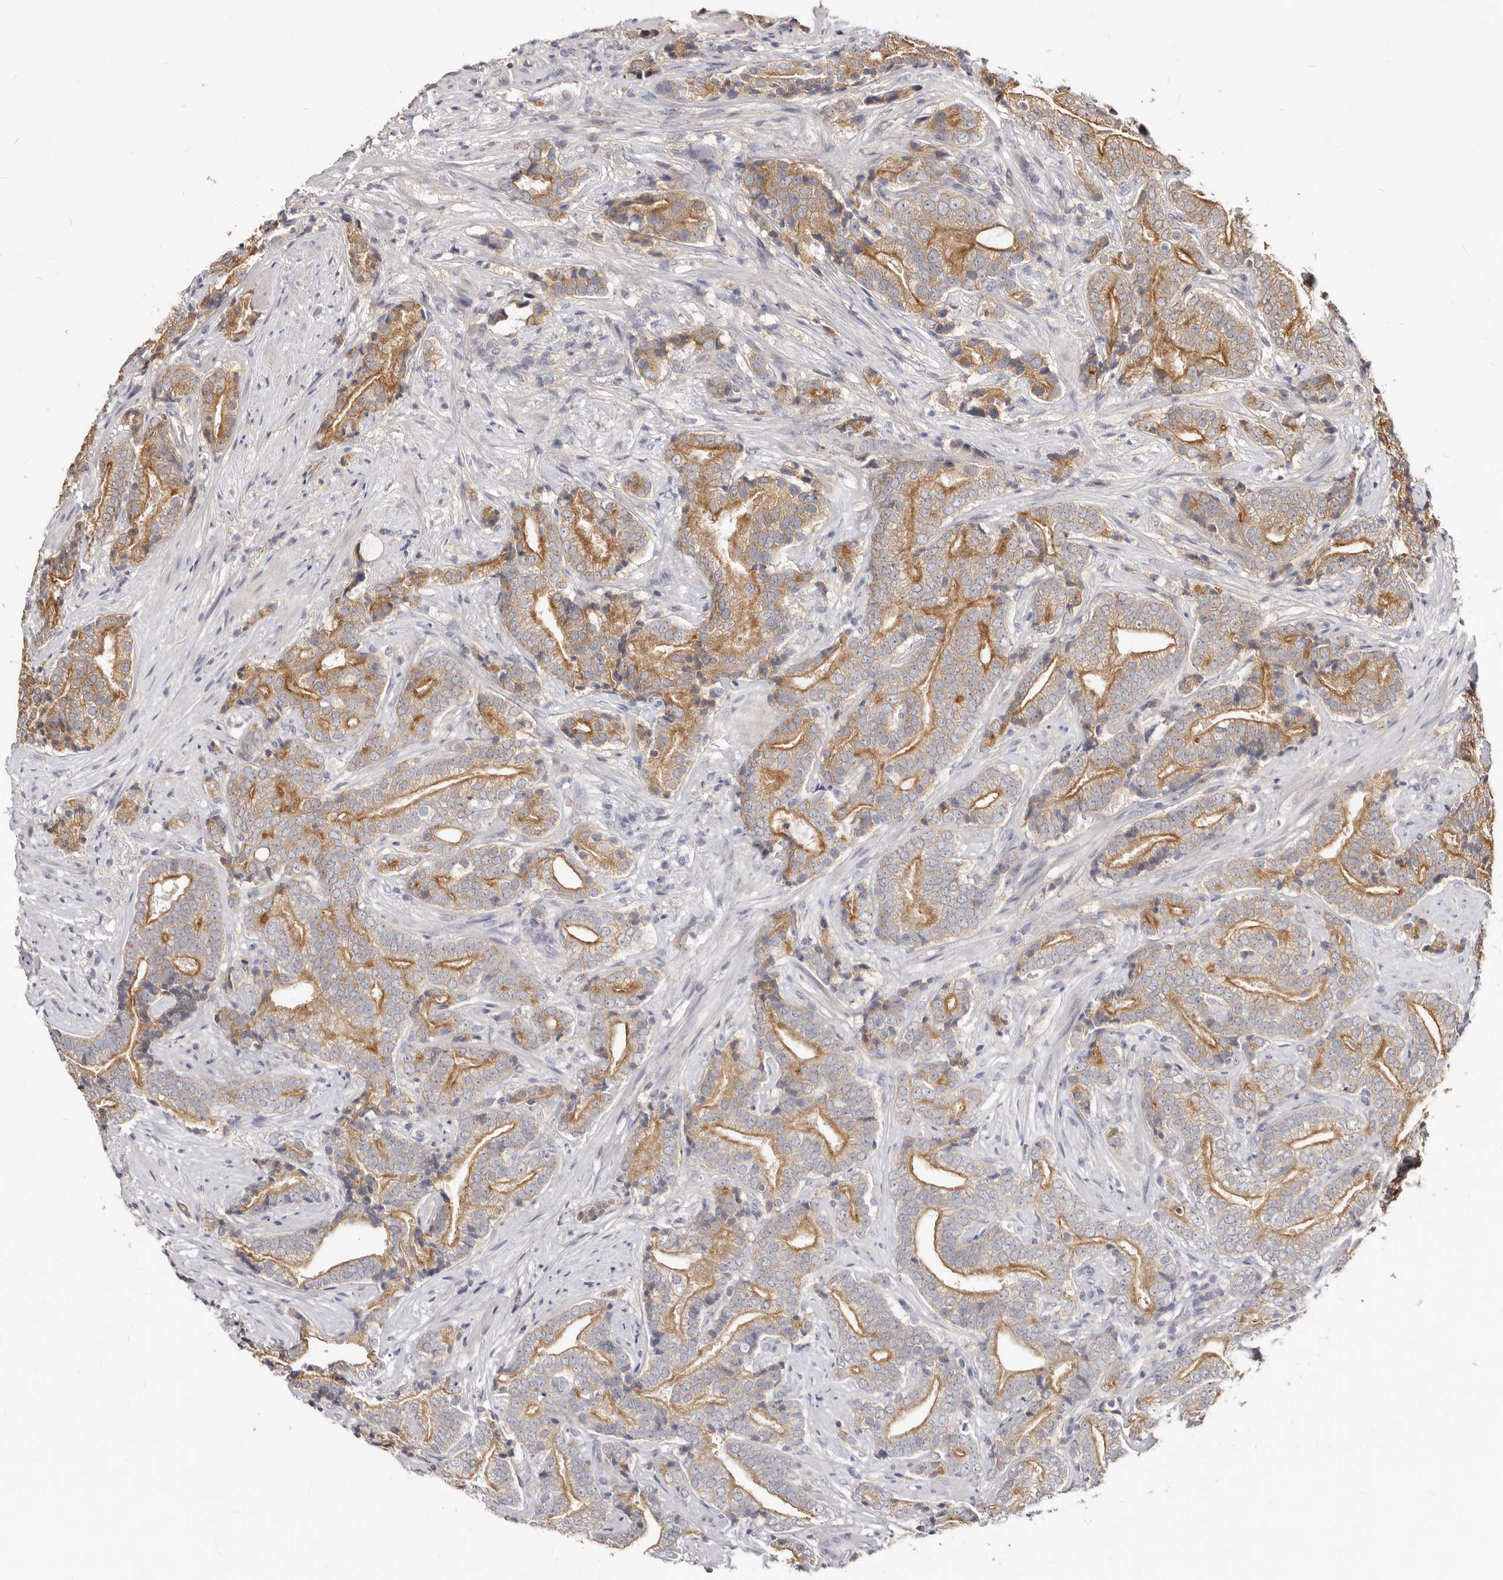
{"staining": {"intensity": "moderate", "quantity": "25%-75%", "location": "cytoplasmic/membranous"}, "tissue": "prostate cancer", "cell_type": "Tumor cells", "image_type": "cancer", "snomed": [{"axis": "morphology", "description": "Adenocarcinoma, High grade"}, {"axis": "topography", "description": "Prostate"}], "caption": "Protein staining shows moderate cytoplasmic/membranous positivity in approximately 25%-75% of tumor cells in prostate adenocarcinoma (high-grade). (IHC, brightfield microscopy, high magnification).", "gene": "TC2N", "patient": {"sex": "male", "age": 57}}